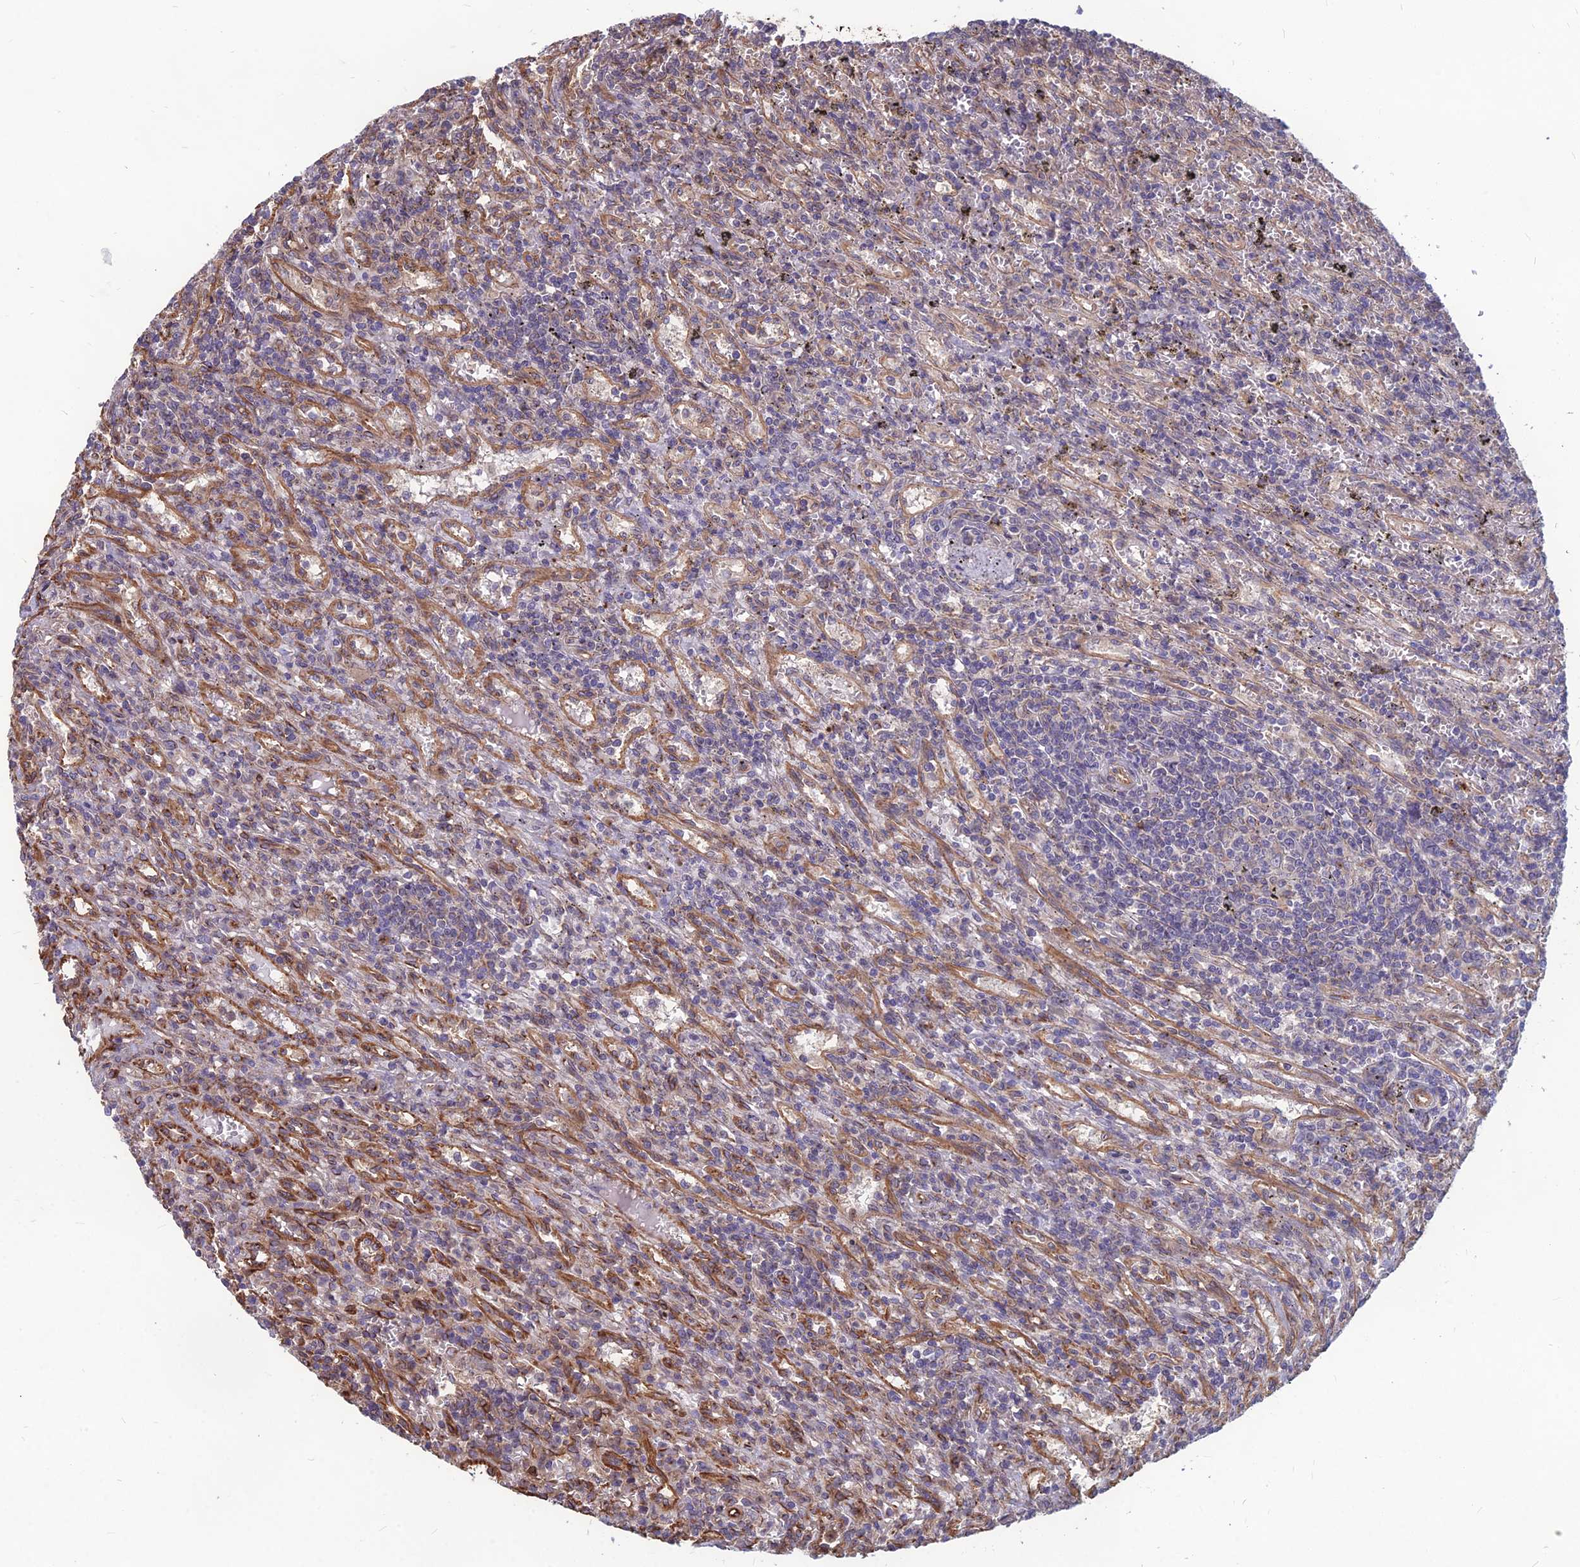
{"staining": {"intensity": "negative", "quantity": "none", "location": "none"}, "tissue": "lymphoma", "cell_type": "Tumor cells", "image_type": "cancer", "snomed": [{"axis": "morphology", "description": "Malignant lymphoma, non-Hodgkin's type, Low grade"}, {"axis": "topography", "description": "Spleen"}], "caption": "DAB immunohistochemical staining of lymphoma exhibits no significant positivity in tumor cells.", "gene": "LSM6", "patient": {"sex": "male", "age": 76}}